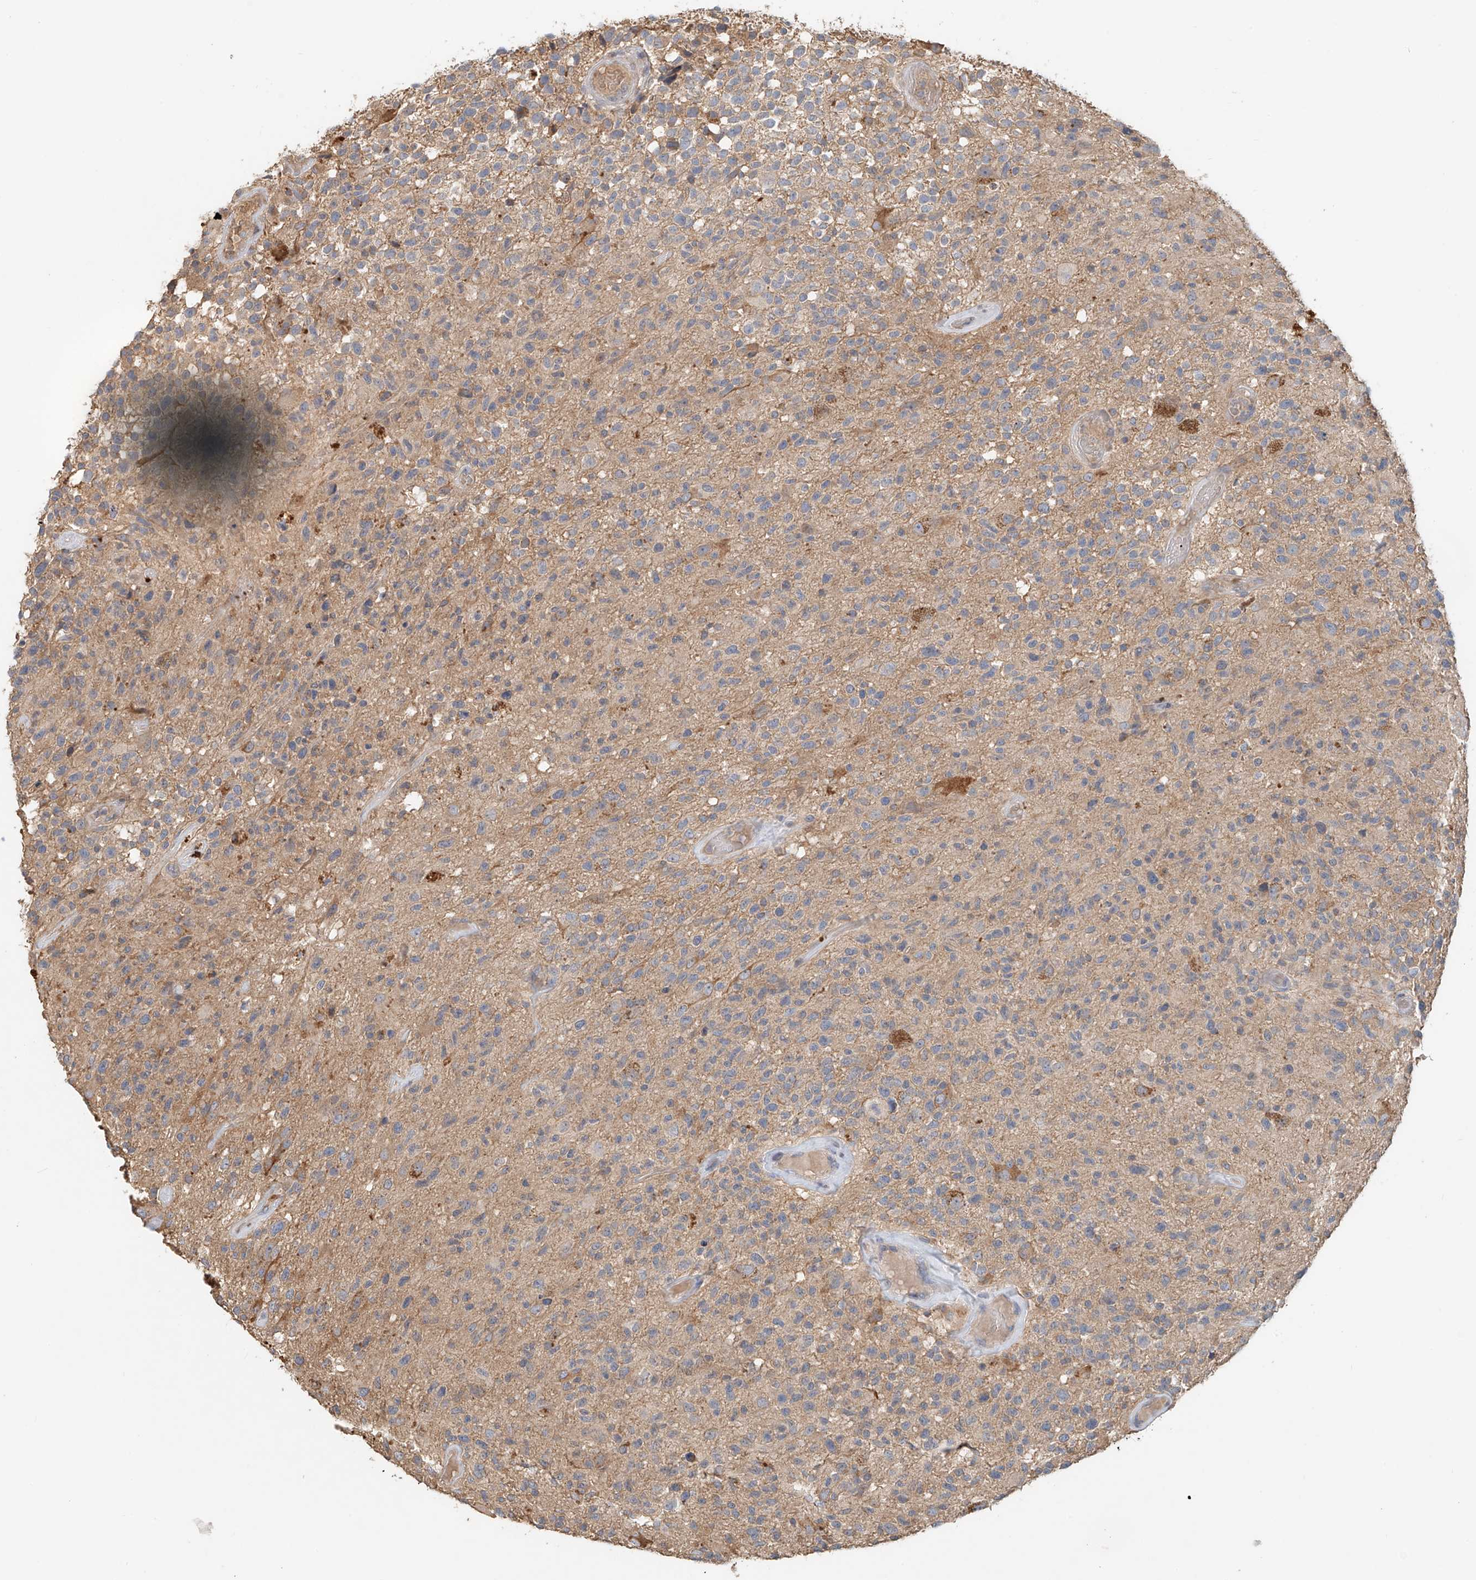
{"staining": {"intensity": "weak", "quantity": "25%-75%", "location": "cytoplasmic/membranous"}, "tissue": "glioma", "cell_type": "Tumor cells", "image_type": "cancer", "snomed": [{"axis": "morphology", "description": "Glioma, malignant, High grade"}, {"axis": "morphology", "description": "Glioblastoma, NOS"}, {"axis": "topography", "description": "Brain"}], "caption": "A brown stain highlights weak cytoplasmic/membranous staining of a protein in glioma tumor cells. (Brightfield microscopy of DAB IHC at high magnification).", "gene": "GNB1L", "patient": {"sex": "male", "age": 60}}